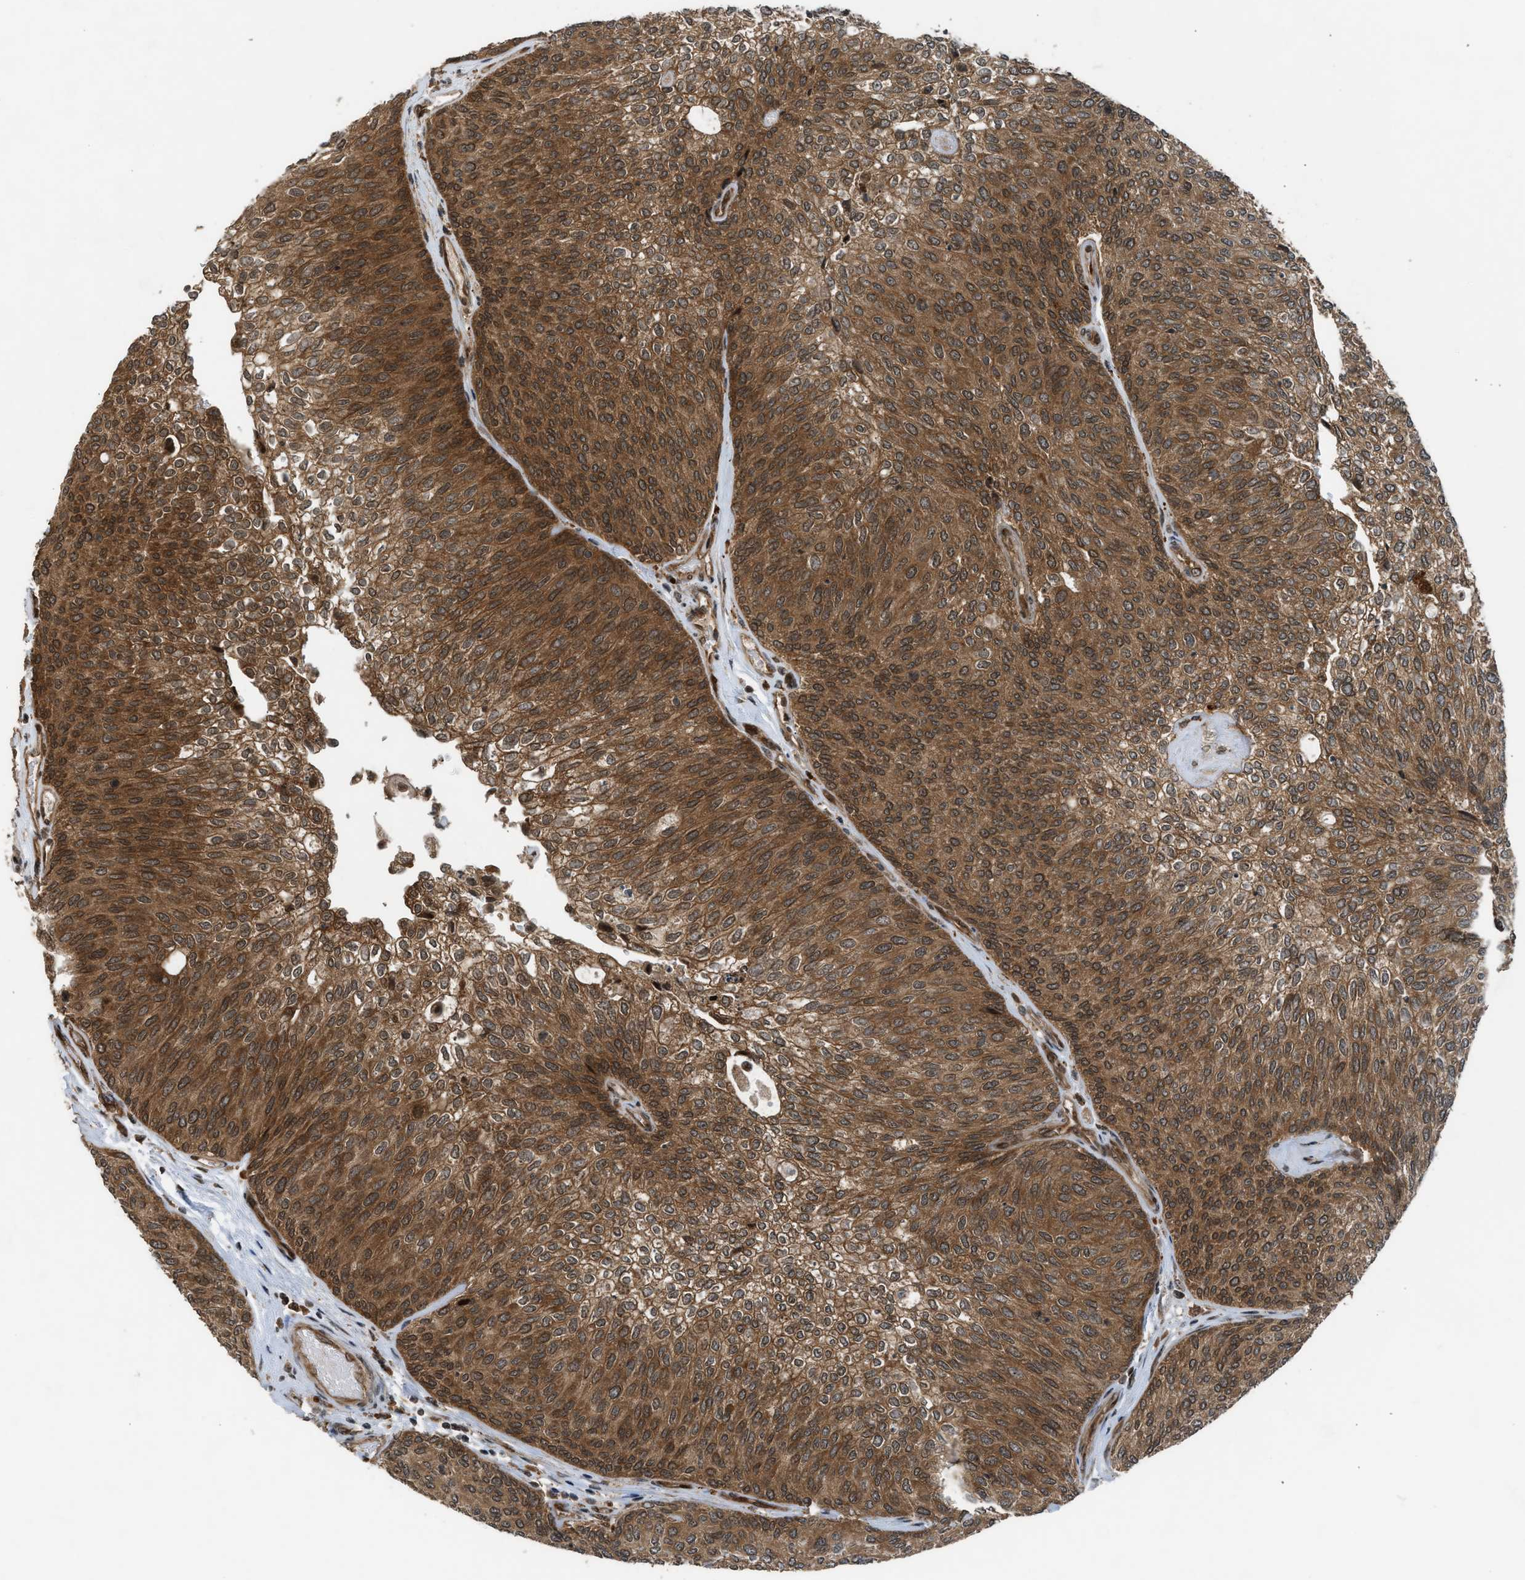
{"staining": {"intensity": "moderate", "quantity": ">75%", "location": "cytoplasmic/membranous"}, "tissue": "urothelial cancer", "cell_type": "Tumor cells", "image_type": "cancer", "snomed": [{"axis": "morphology", "description": "Urothelial carcinoma, Low grade"}, {"axis": "topography", "description": "Urinary bladder"}], "caption": "High-magnification brightfield microscopy of urothelial carcinoma (low-grade) stained with DAB (brown) and counterstained with hematoxylin (blue). tumor cells exhibit moderate cytoplasmic/membranous expression is identified in approximately>75% of cells. The staining is performed using DAB (3,3'-diaminobenzidine) brown chromogen to label protein expression. The nuclei are counter-stained blue using hematoxylin.", "gene": "TXNL1", "patient": {"sex": "female", "age": 79}}